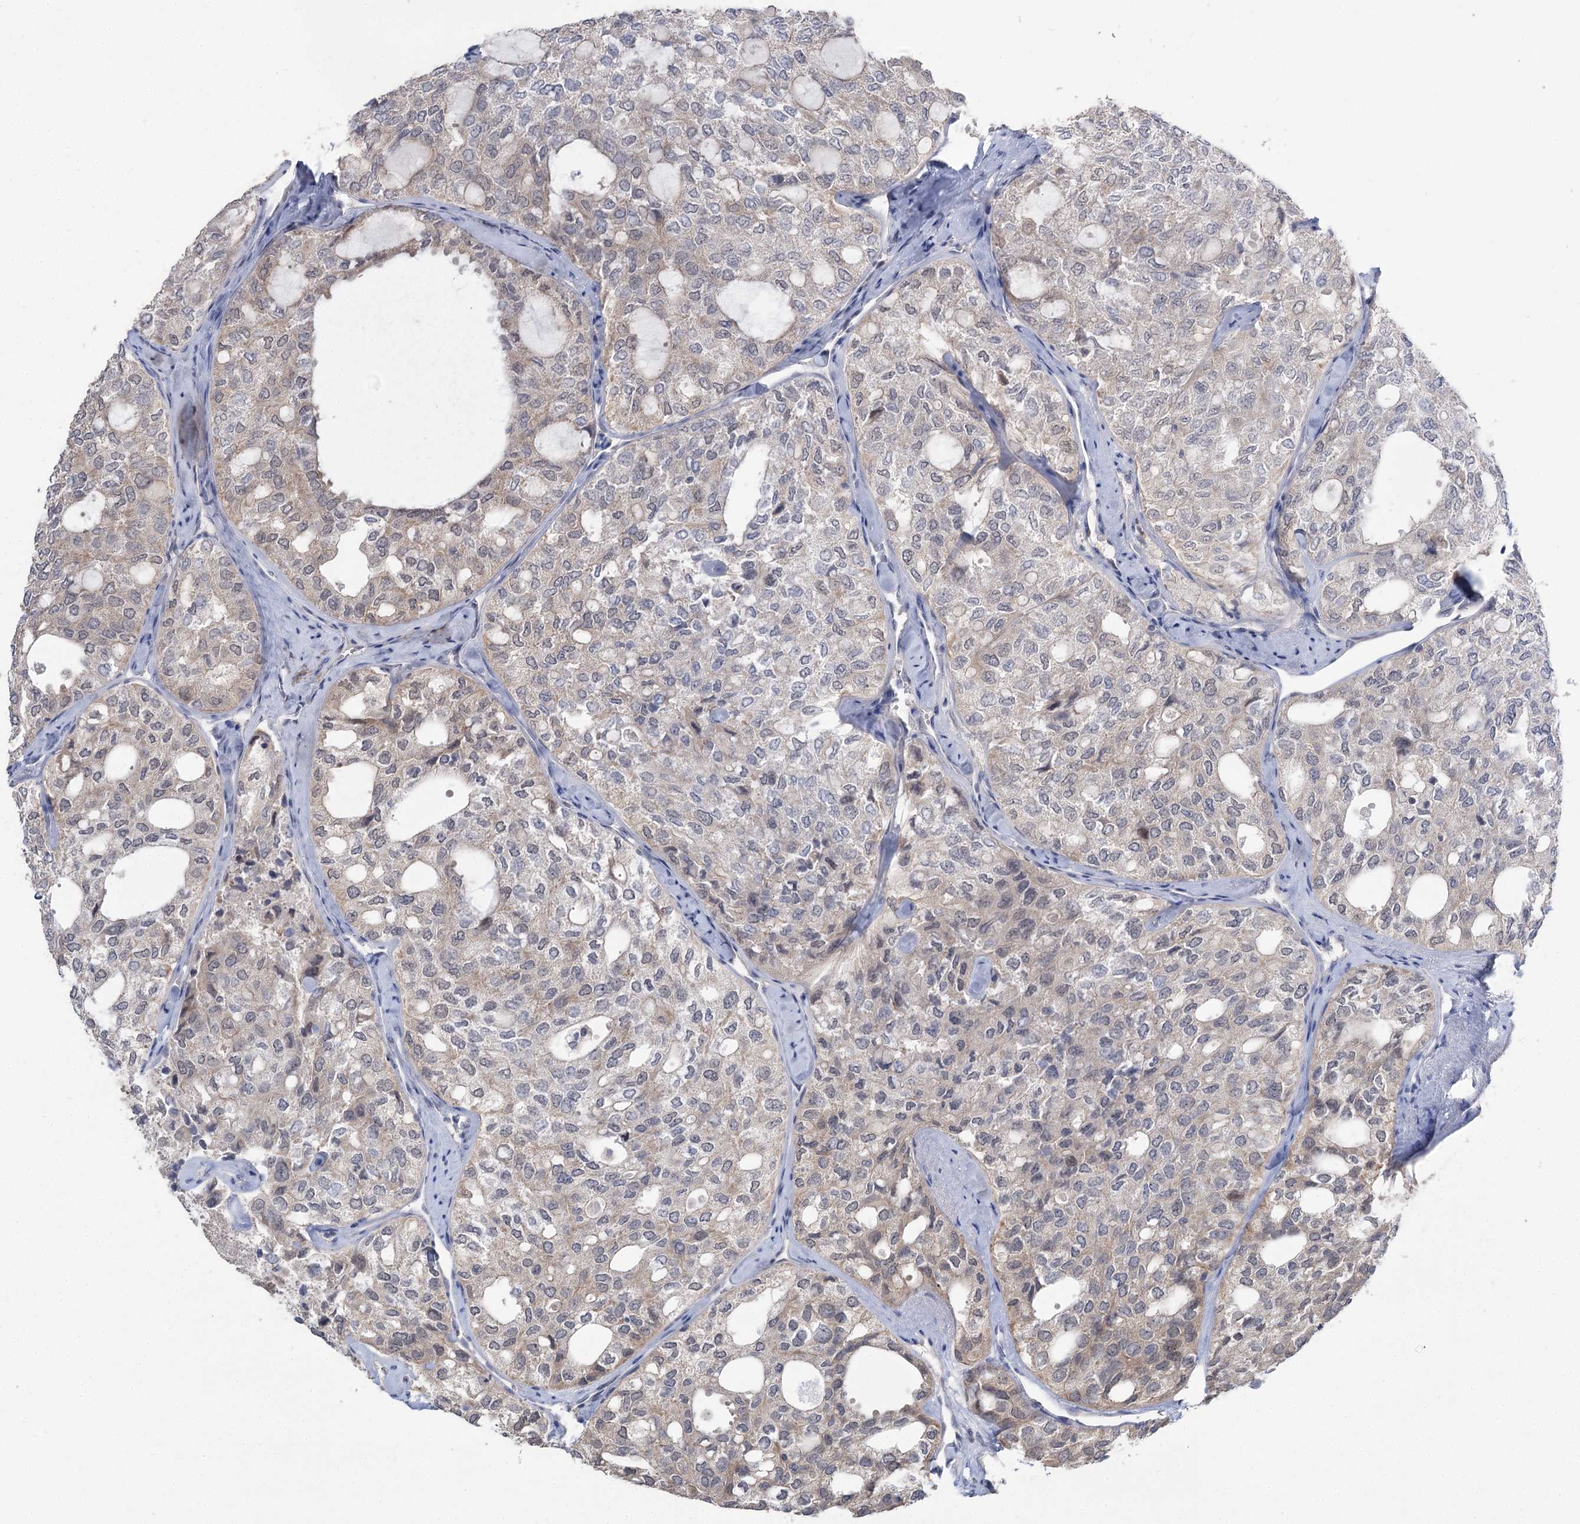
{"staining": {"intensity": "weak", "quantity": "<25%", "location": "cytoplasmic/membranous"}, "tissue": "thyroid cancer", "cell_type": "Tumor cells", "image_type": "cancer", "snomed": [{"axis": "morphology", "description": "Follicular adenoma carcinoma, NOS"}, {"axis": "topography", "description": "Thyroid gland"}], "caption": "Thyroid cancer (follicular adenoma carcinoma) was stained to show a protein in brown. There is no significant positivity in tumor cells.", "gene": "PHYHIPL", "patient": {"sex": "male", "age": 75}}